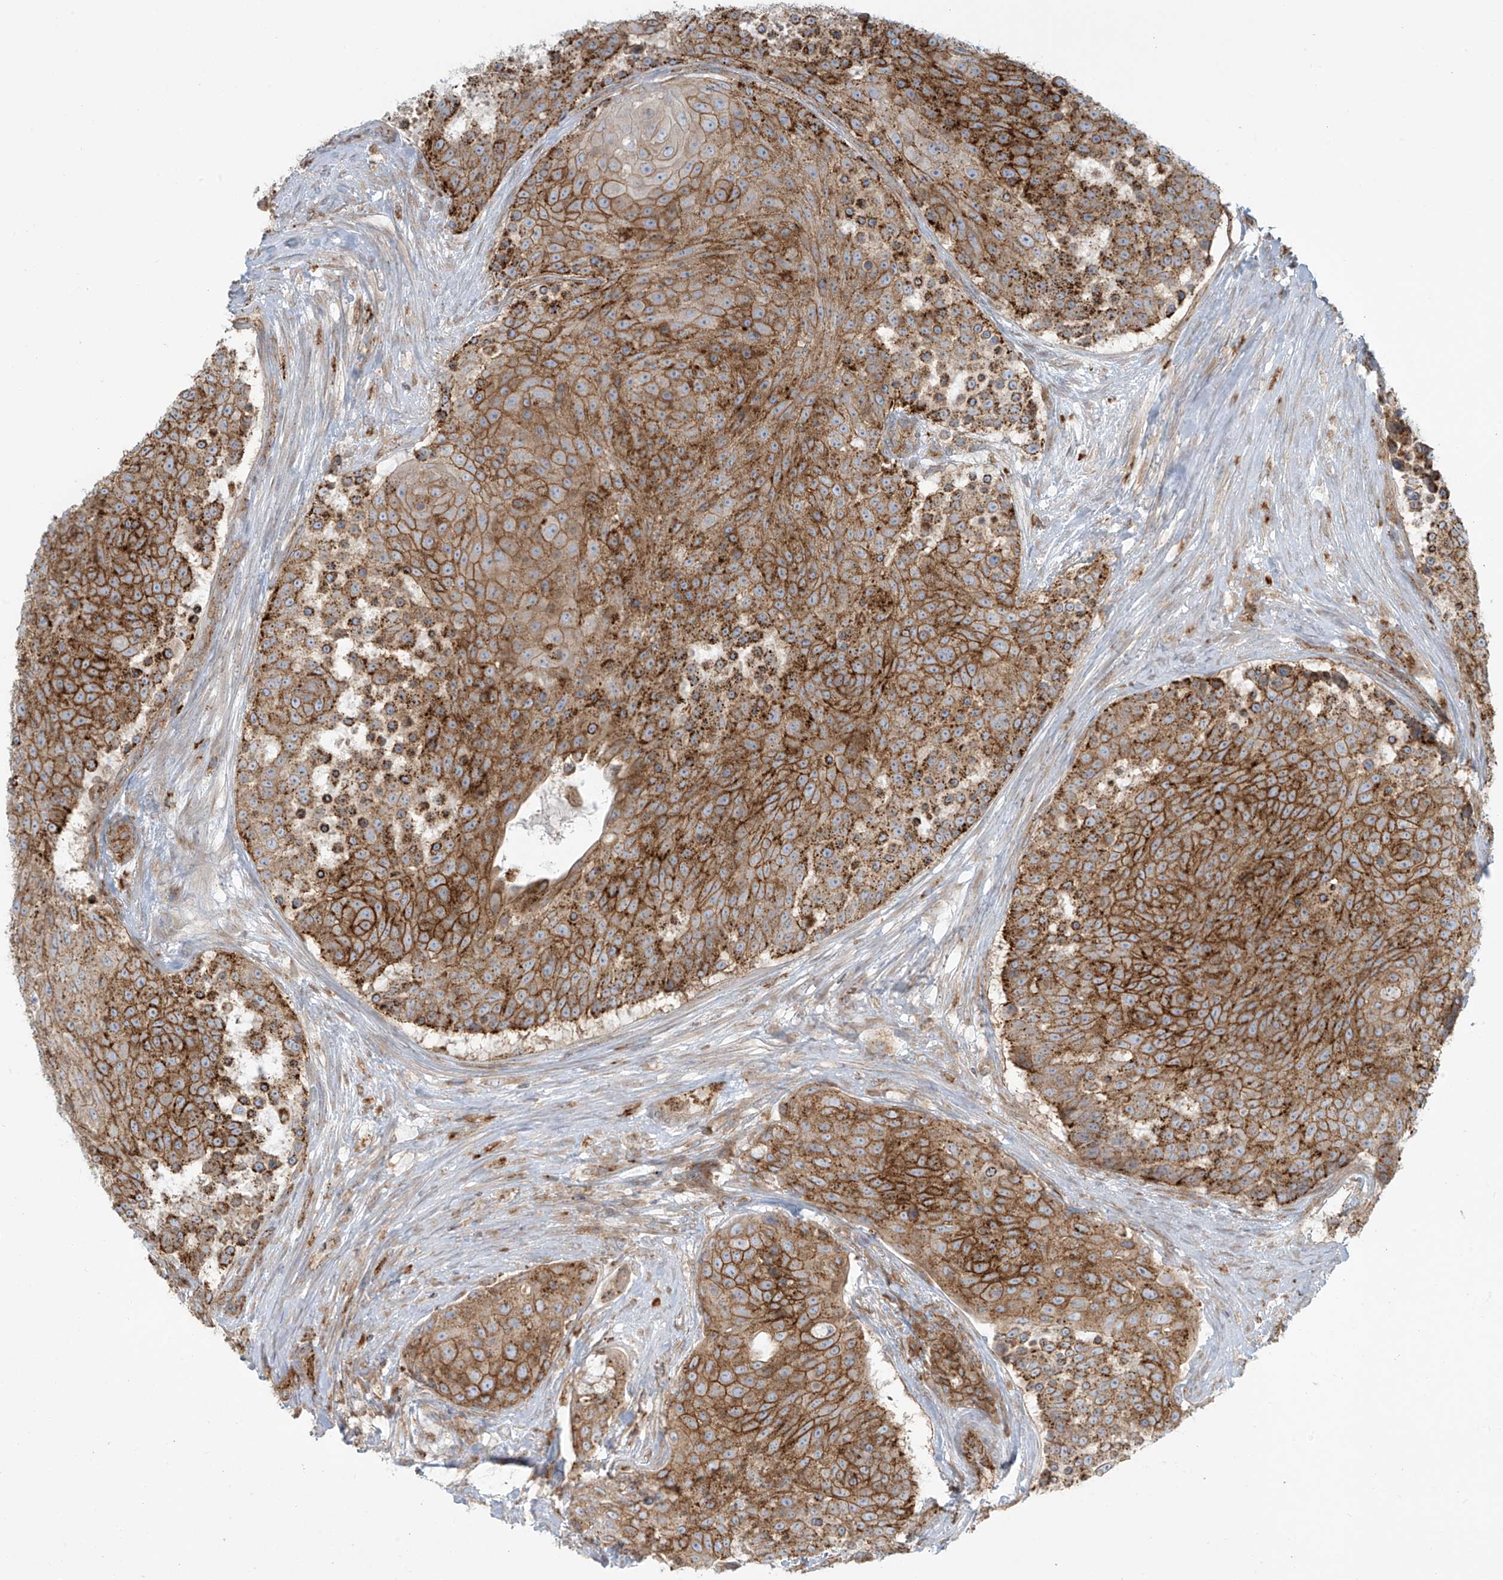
{"staining": {"intensity": "strong", "quantity": "25%-75%", "location": "cytoplasmic/membranous"}, "tissue": "urothelial cancer", "cell_type": "Tumor cells", "image_type": "cancer", "snomed": [{"axis": "morphology", "description": "Urothelial carcinoma, High grade"}, {"axis": "topography", "description": "Urinary bladder"}], "caption": "Strong cytoplasmic/membranous protein positivity is seen in approximately 25%-75% of tumor cells in urothelial carcinoma (high-grade).", "gene": "LZTS3", "patient": {"sex": "female", "age": 63}}